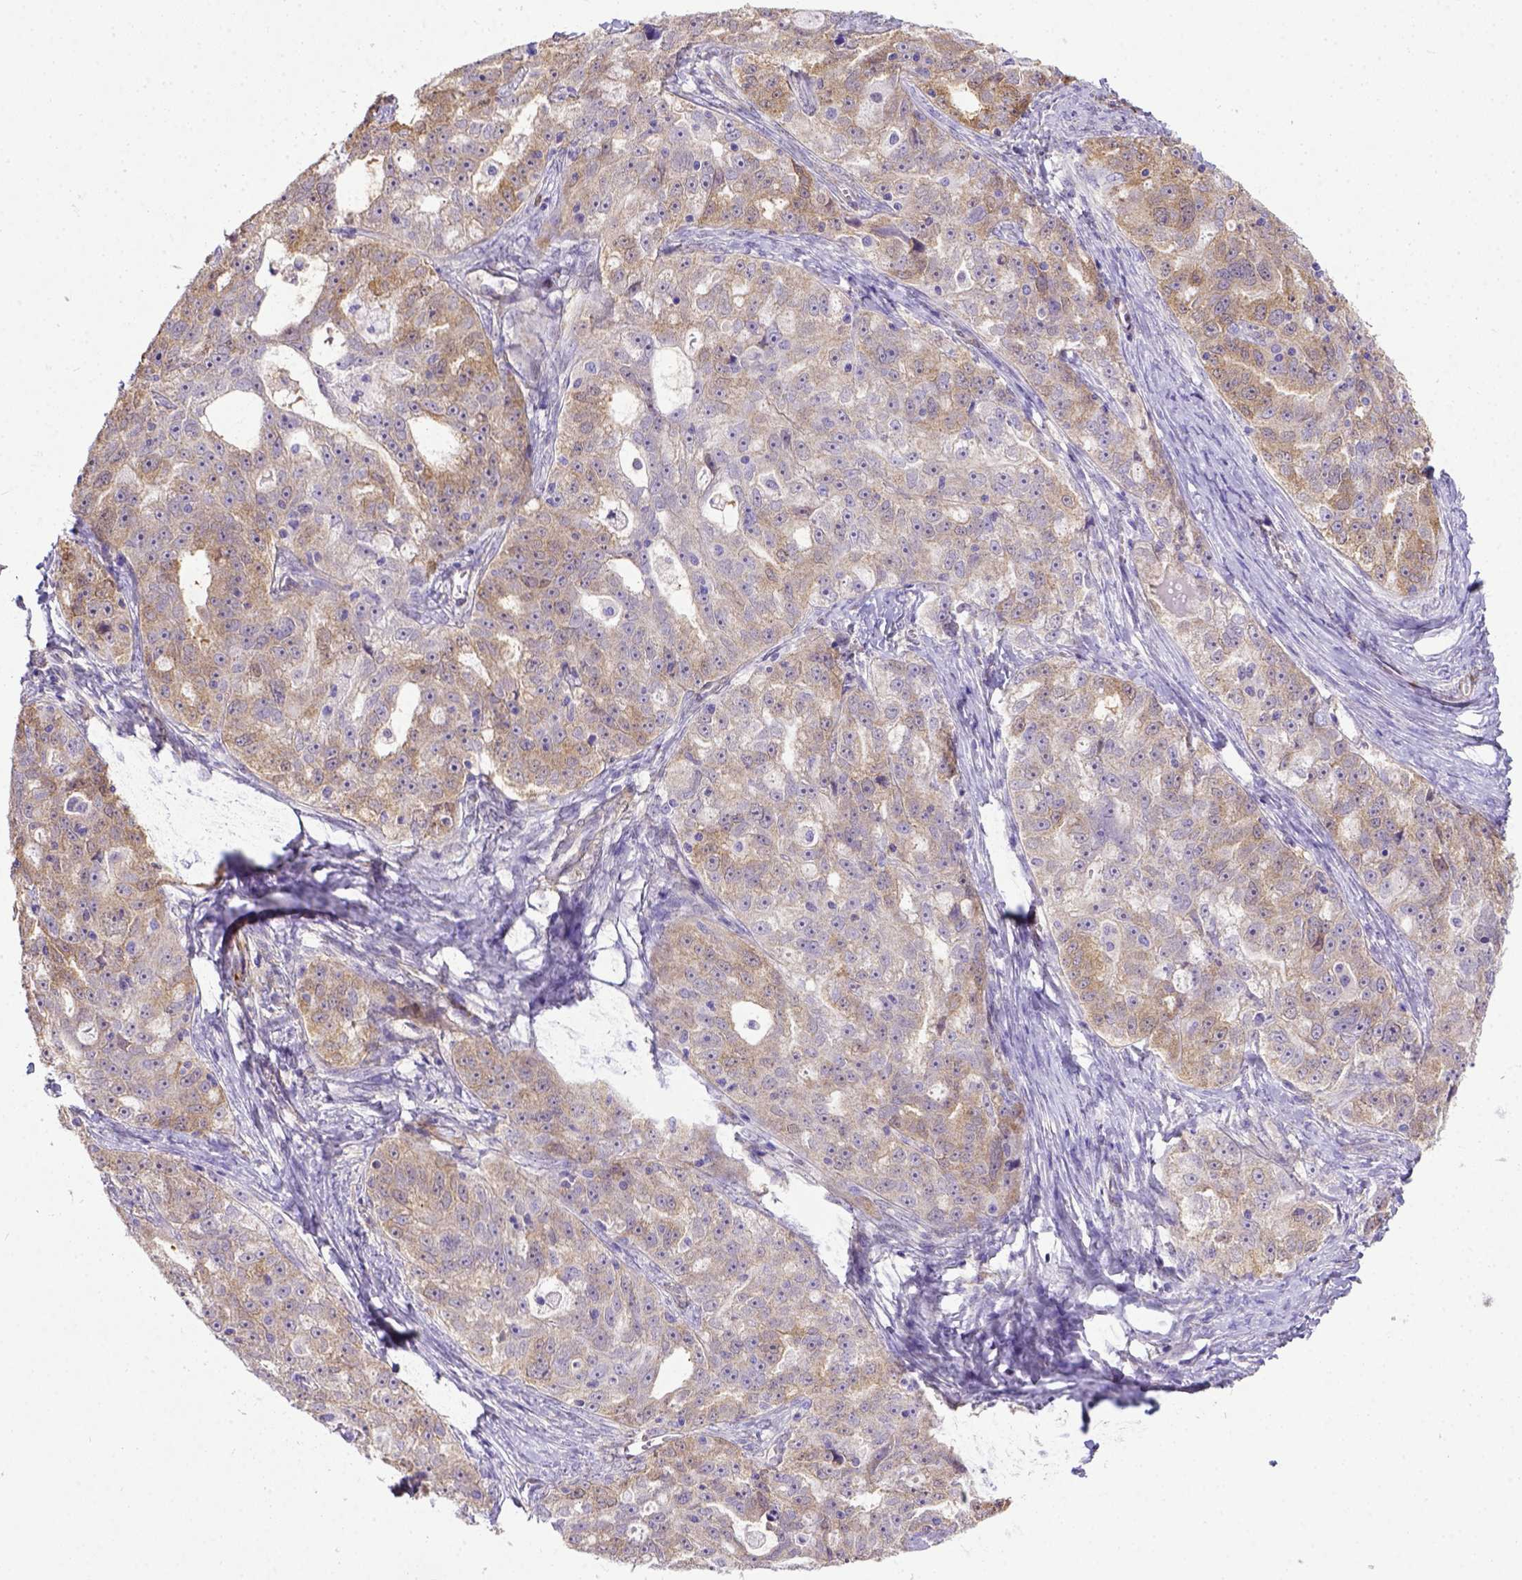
{"staining": {"intensity": "weak", "quantity": ">75%", "location": "cytoplasmic/membranous"}, "tissue": "ovarian cancer", "cell_type": "Tumor cells", "image_type": "cancer", "snomed": [{"axis": "morphology", "description": "Cystadenocarcinoma, serous, NOS"}, {"axis": "topography", "description": "Ovary"}], "caption": "IHC of human ovarian cancer displays low levels of weak cytoplasmic/membranous positivity in approximately >75% of tumor cells.", "gene": "BTN1A1", "patient": {"sex": "female", "age": 51}}